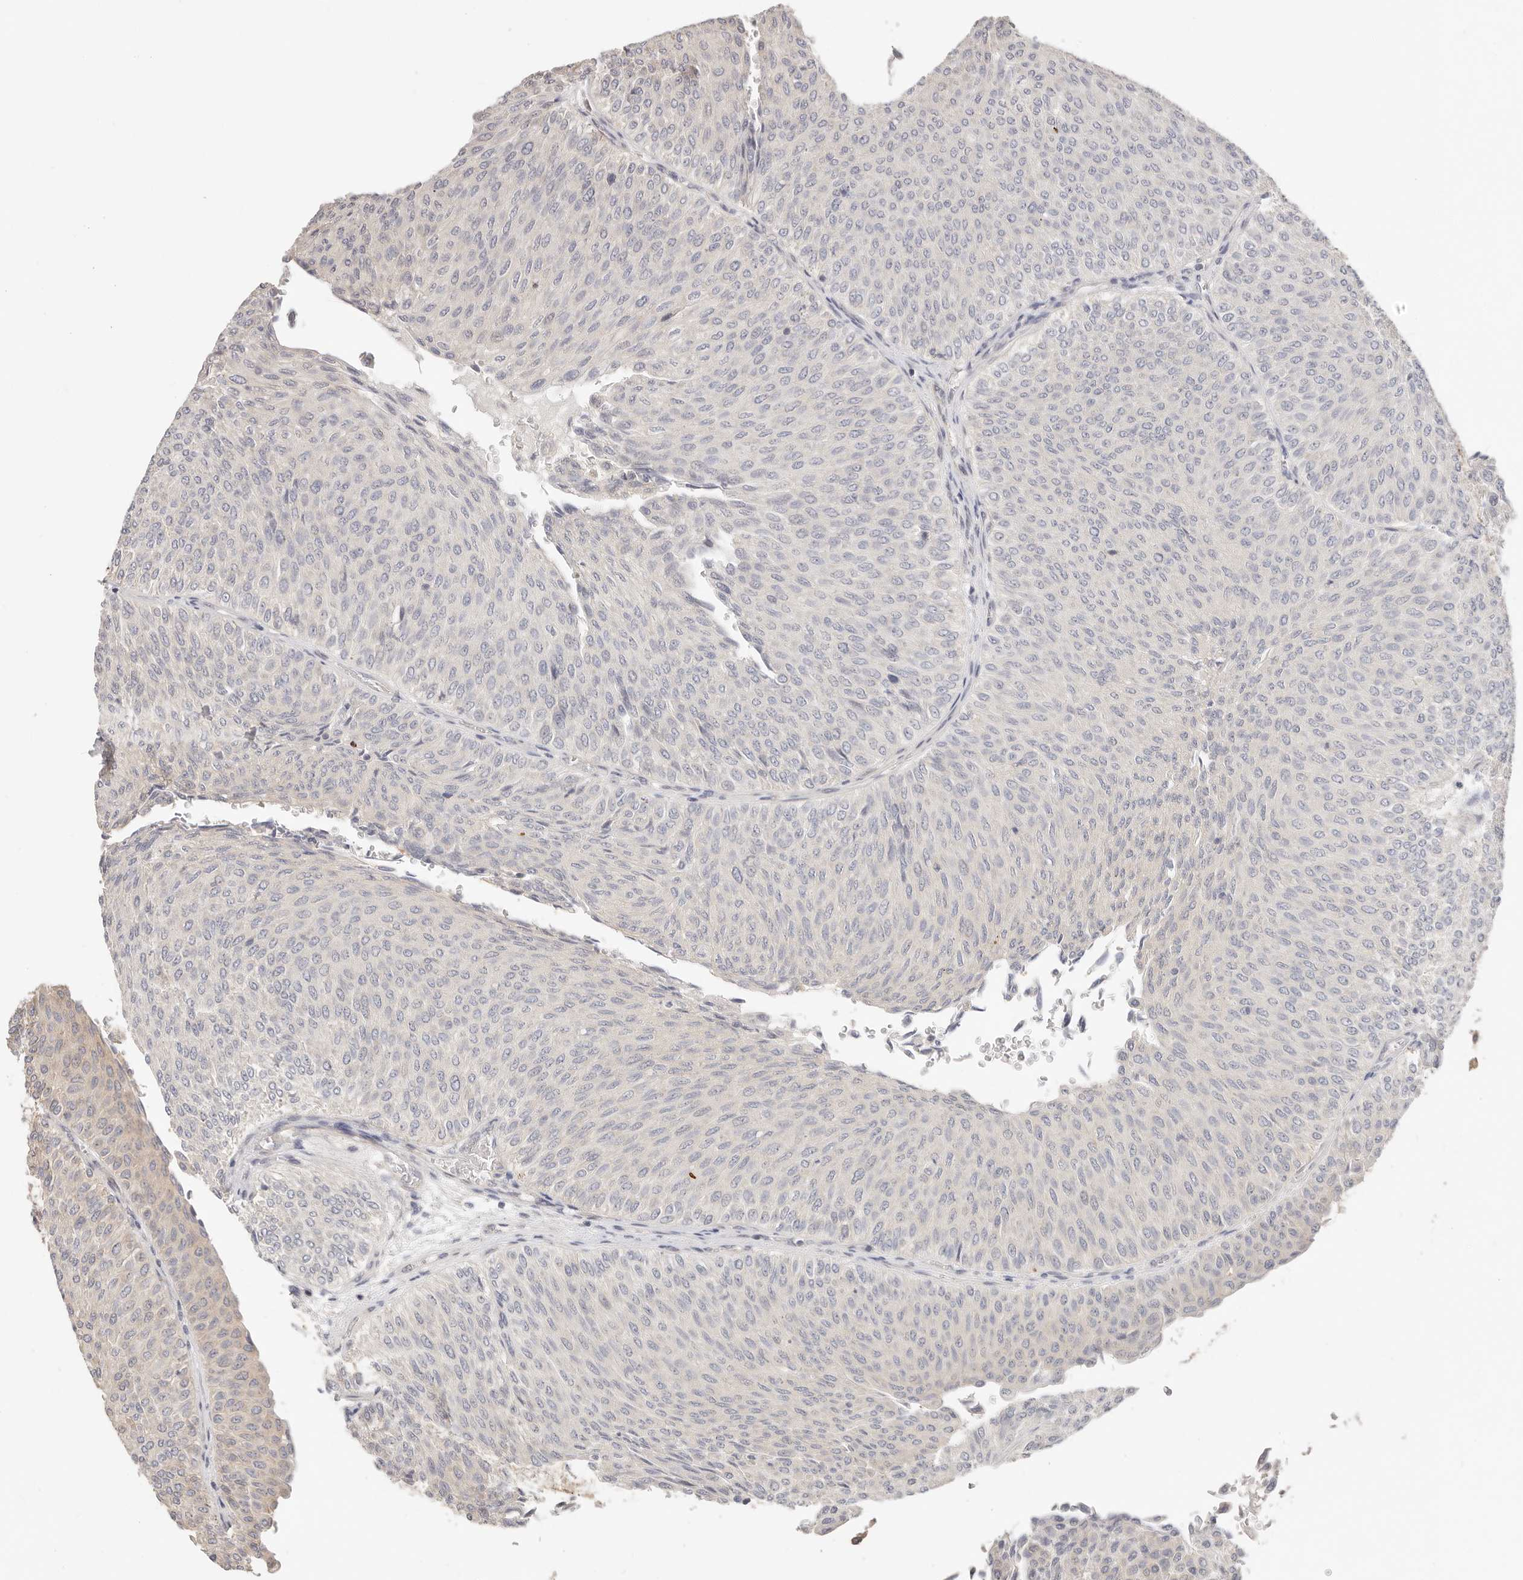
{"staining": {"intensity": "moderate", "quantity": "<25%", "location": "cytoplasmic/membranous"}, "tissue": "urothelial cancer", "cell_type": "Tumor cells", "image_type": "cancer", "snomed": [{"axis": "morphology", "description": "Urothelial carcinoma, Low grade"}, {"axis": "topography", "description": "Urinary bladder"}], "caption": "A brown stain highlights moderate cytoplasmic/membranous staining of a protein in human urothelial cancer tumor cells. The protein of interest is stained brown, and the nuclei are stained in blue (DAB (3,3'-diaminobenzidine) IHC with brightfield microscopy, high magnification).", "gene": "DTNBP1", "patient": {"sex": "male", "age": 78}}